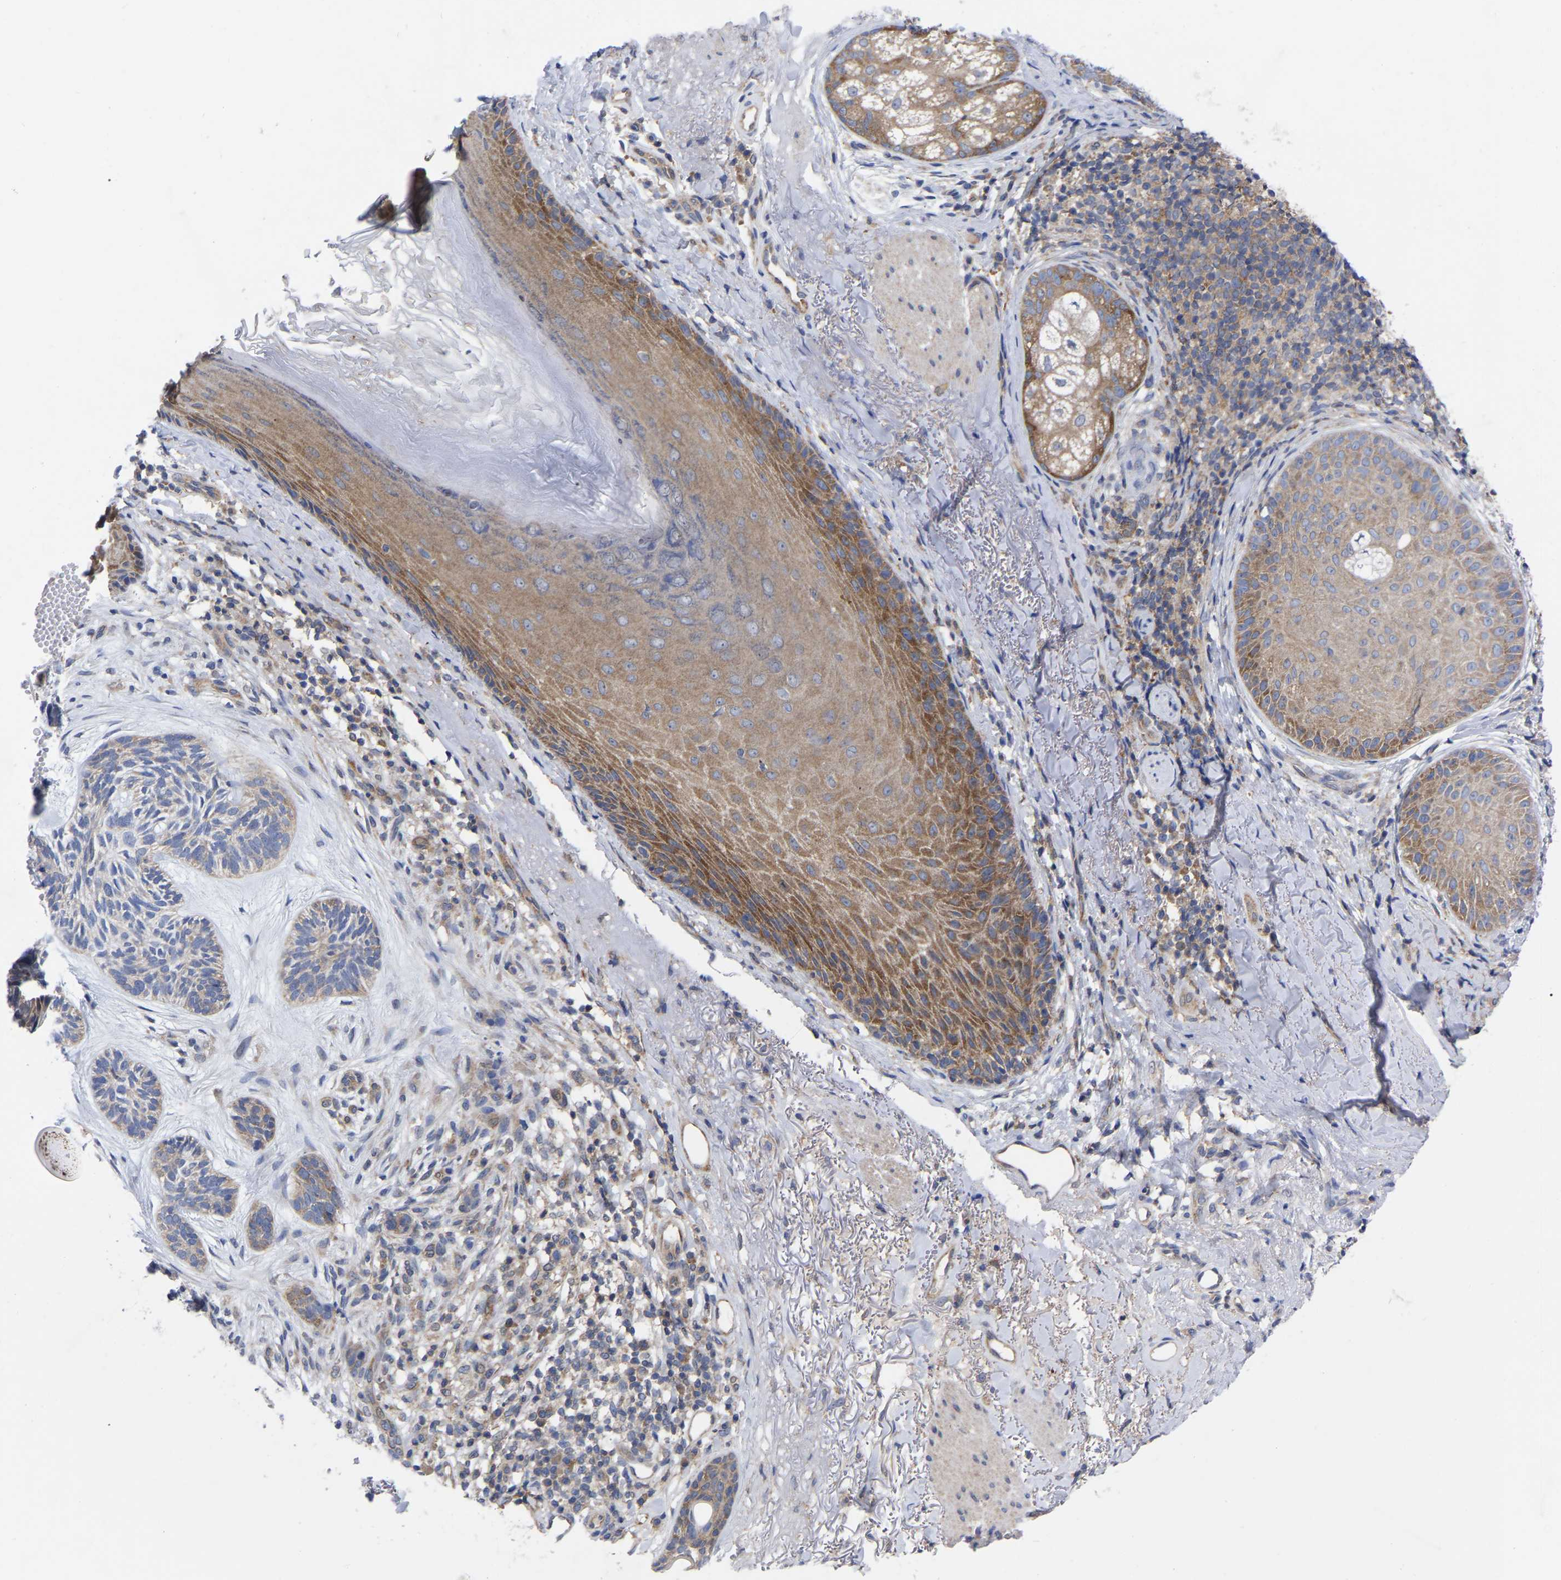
{"staining": {"intensity": "weak", "quantity": "<25%", "location": "cytoplasmic/membranous"}, "tissue": "skin cancer", "cell_type": "Tumor cells", "image_type": "cancer", "snomed": [{"axis": "morphology", "description": "Basal cell carcinoma"}, {"axis": "topography", "description": "Skin"}], "caption": "The photomicrograph shows no significant expression in tumor cells of skin cancer (basal cell carcinoma).", "gene": "TCP1", "patient": {"sex": "male", "age": 55}}